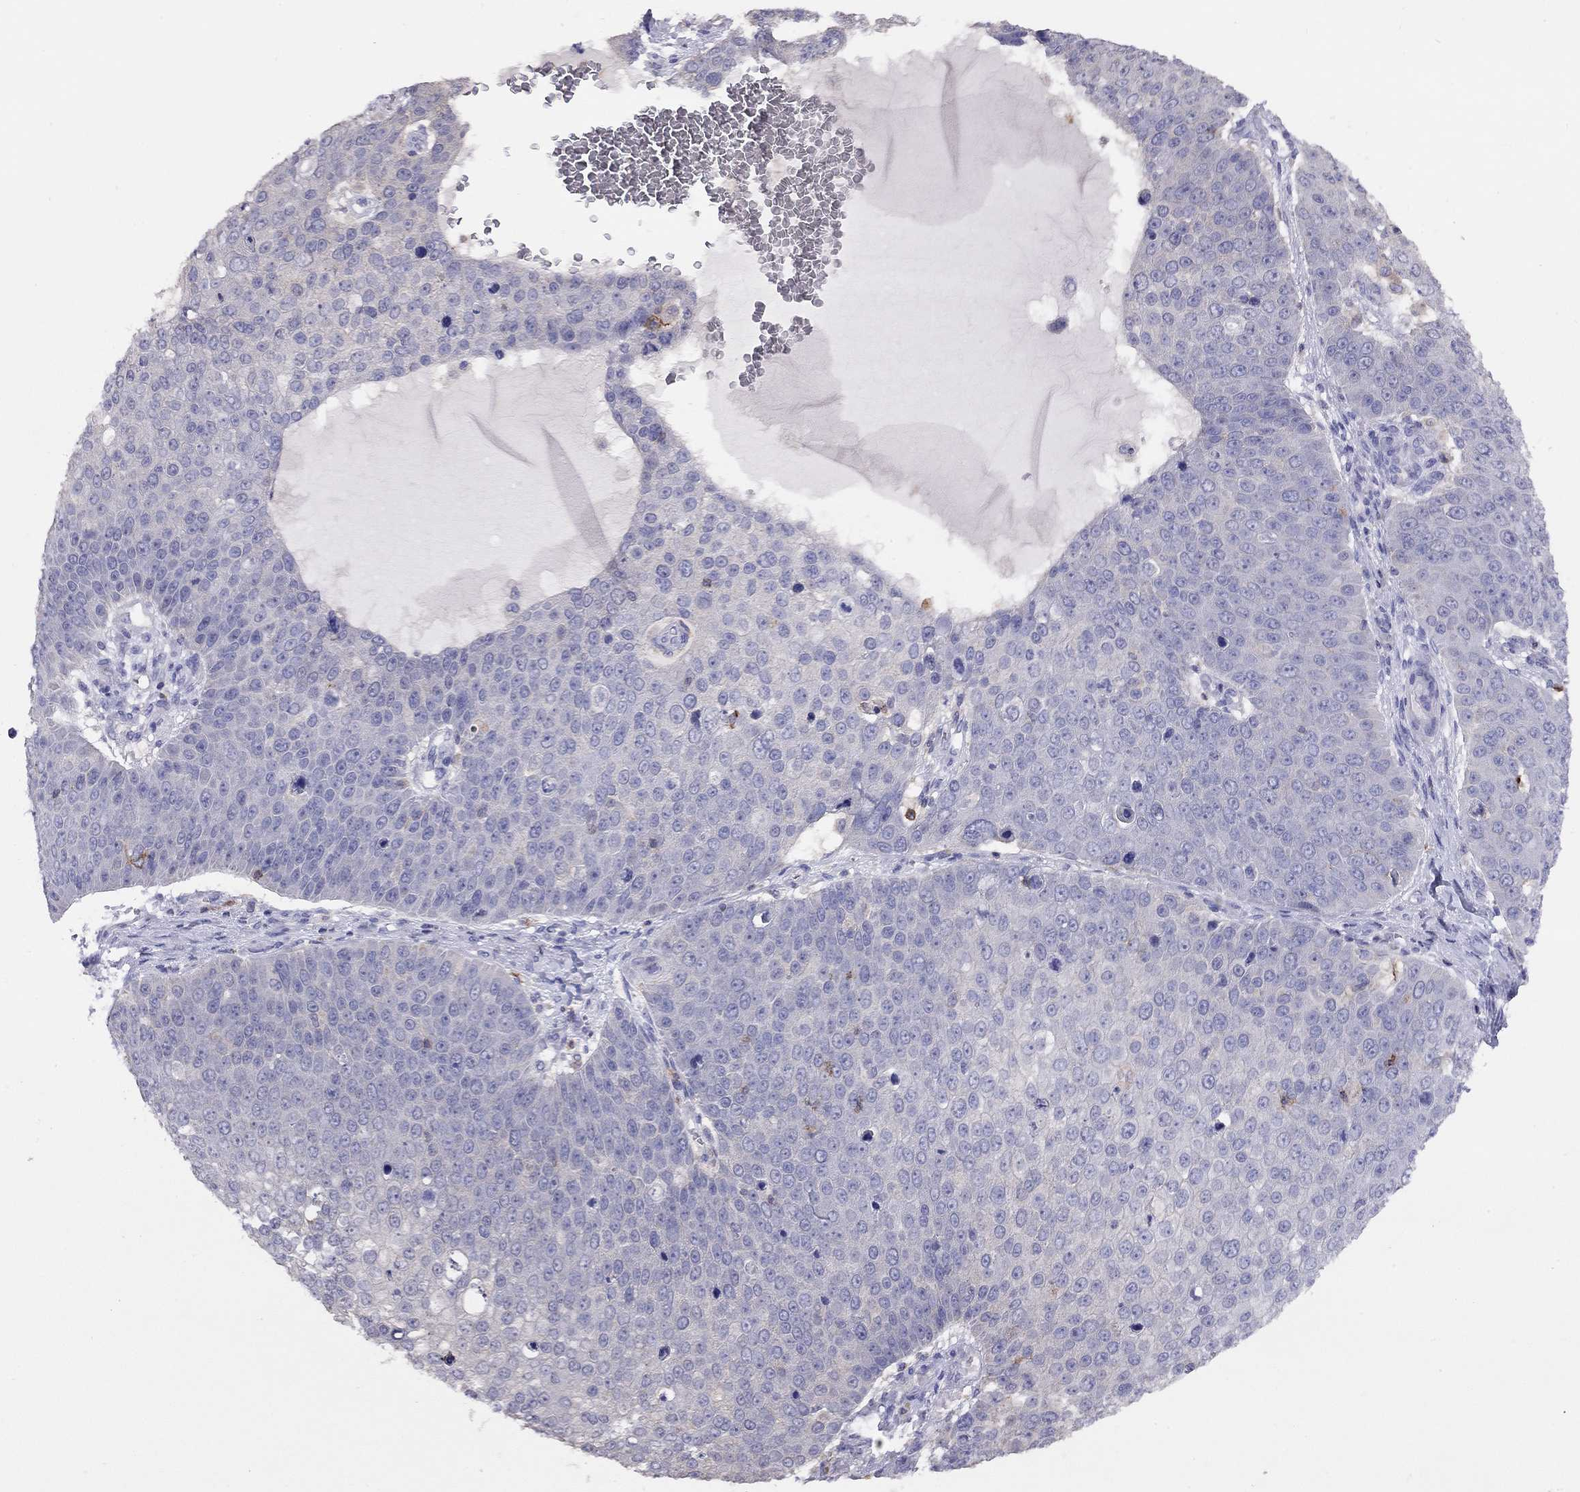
{"staining": {"intensity": "negative", "quantity": "none", "location": "none"}, "tissue": "skin cancer", "cell_type": "Tumor cells", "image_type": "cancer", "snomed": [{"axis": "morphology", "description": "Squamous cell carcinoma, NOS"}, {"axis": "topography", "description": "Skin"}], "caption": "Tumor cells are negative for brown protein staining in skin cancer.", "gene": "CITED1", "patient": {"sex": "male", "age": 71}}